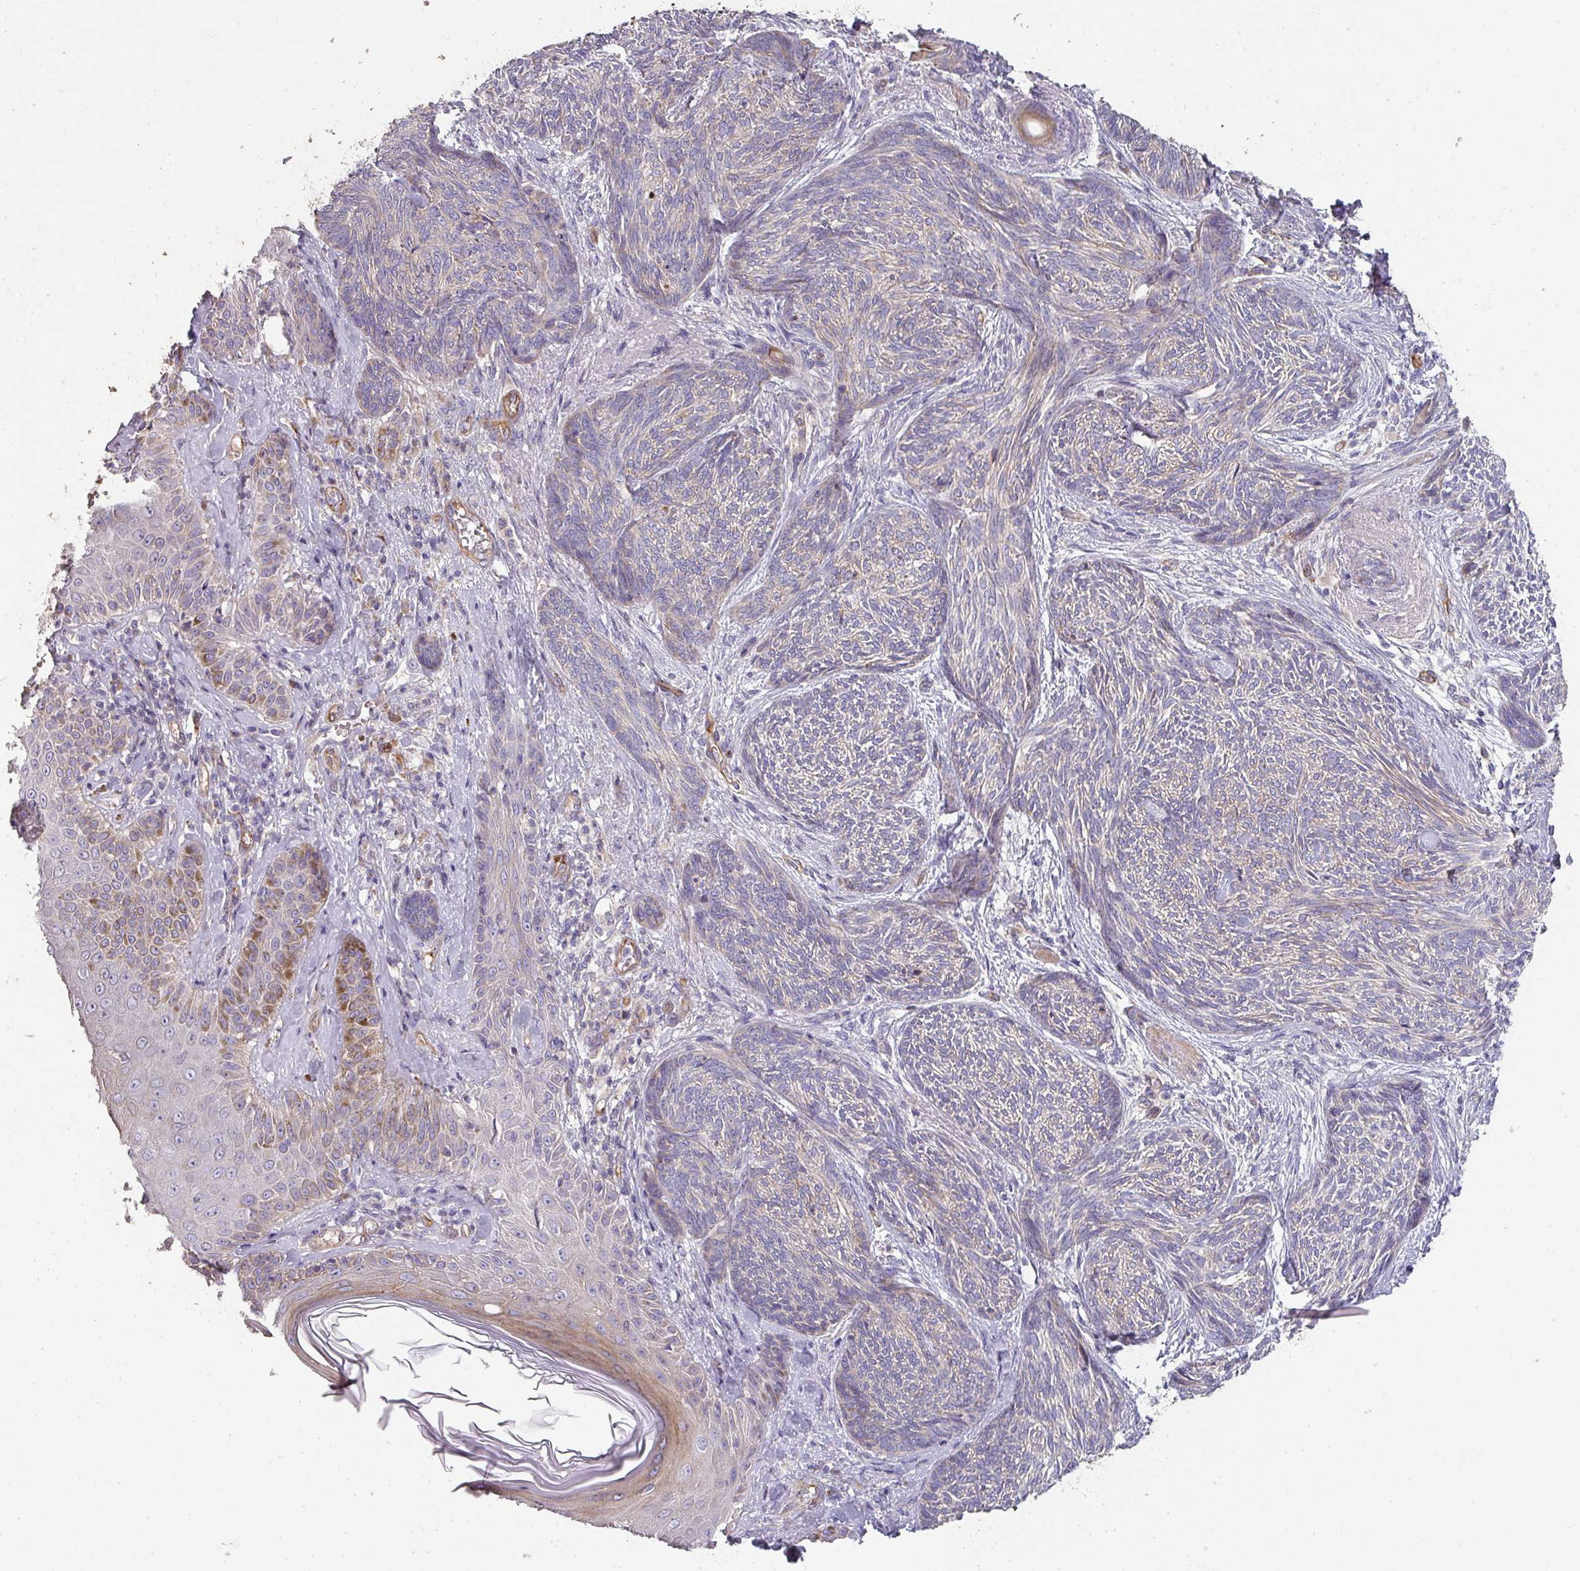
{"staining": {"intensity": "negative", "quantity": "none", "location": "none"}, "tissue": "skin cancer", "cell_type": "Tumor cells", "image_type": "cancer", "snomed": [{"axis": "morphology", "description": "Basal cell carcinoma"}, {"axis": "topography", "description": "Skin"}], "caption": "IHC micrograph of human skin basal cell carcinoma stained for a protein (brown), which reveals no positivity in tumor cells.", "gene": "PCDH1", "patient": {"sex": "male", "age": 73}}